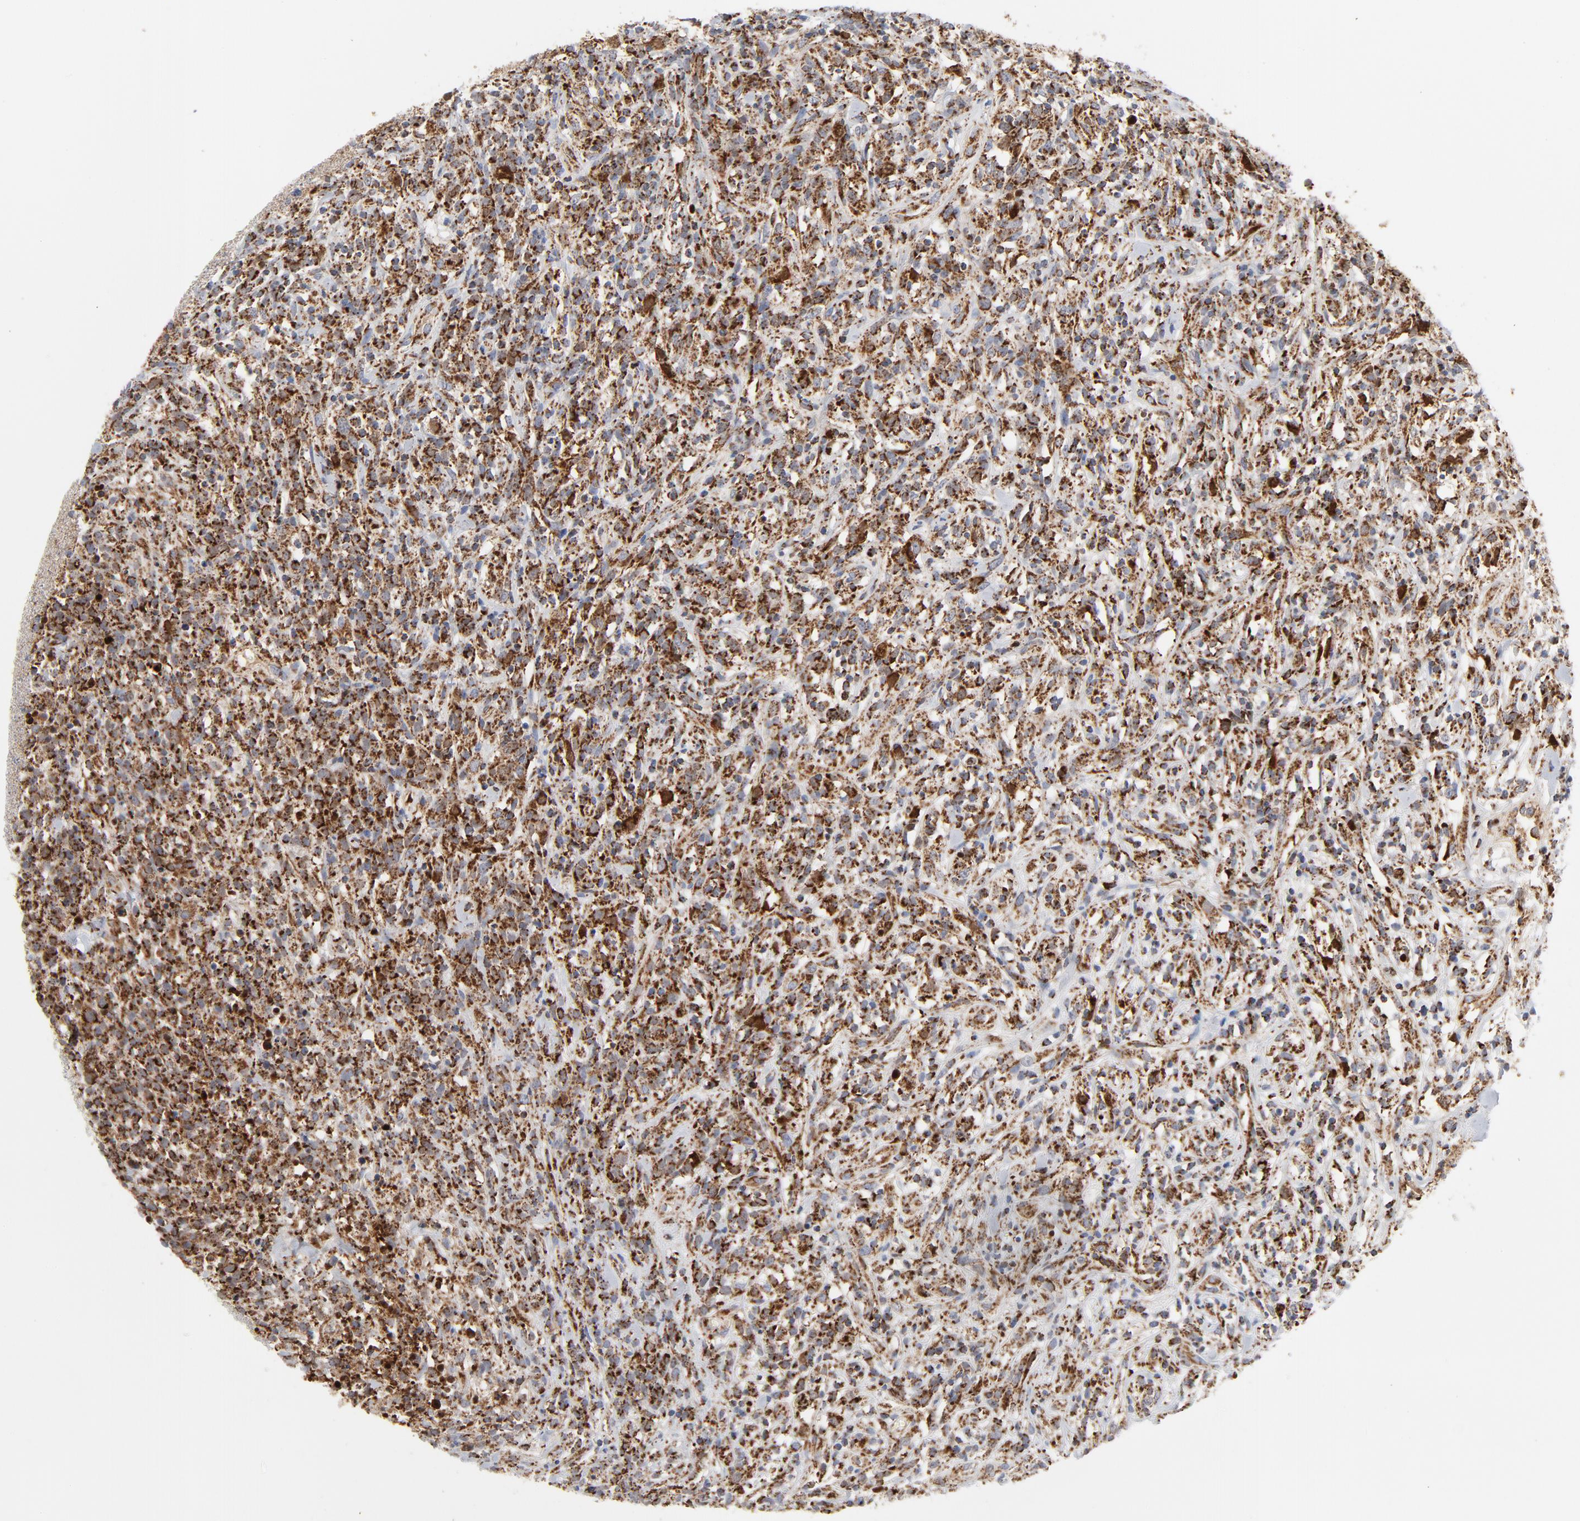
{"staining": {"intensity": "strong", "quantity": ">75%", "location": "cytoplasmic/membranous"}, "tissue": "lymphoma", "cell_type": "Tumor cells", "image_type": "cancer", "snomed": [{"axis": "morphology", "description": "Malignant lymphoma, non-Hodgkin's type, High grade"}, {"axis": "topography", "description": "Lymph node"}], "caption": "A brown stain highlights strong cytoplasmic/membranous expression of a protein in human lymphoma tumor cells. Using DAB (3,3'-diaminobenzidine) (brown) and hematoxylin (blue) stains, captured at high magnification using brightfield microscopy.", "gene": "DIABLO", "patient": {"sex": "female", "age": 73}}